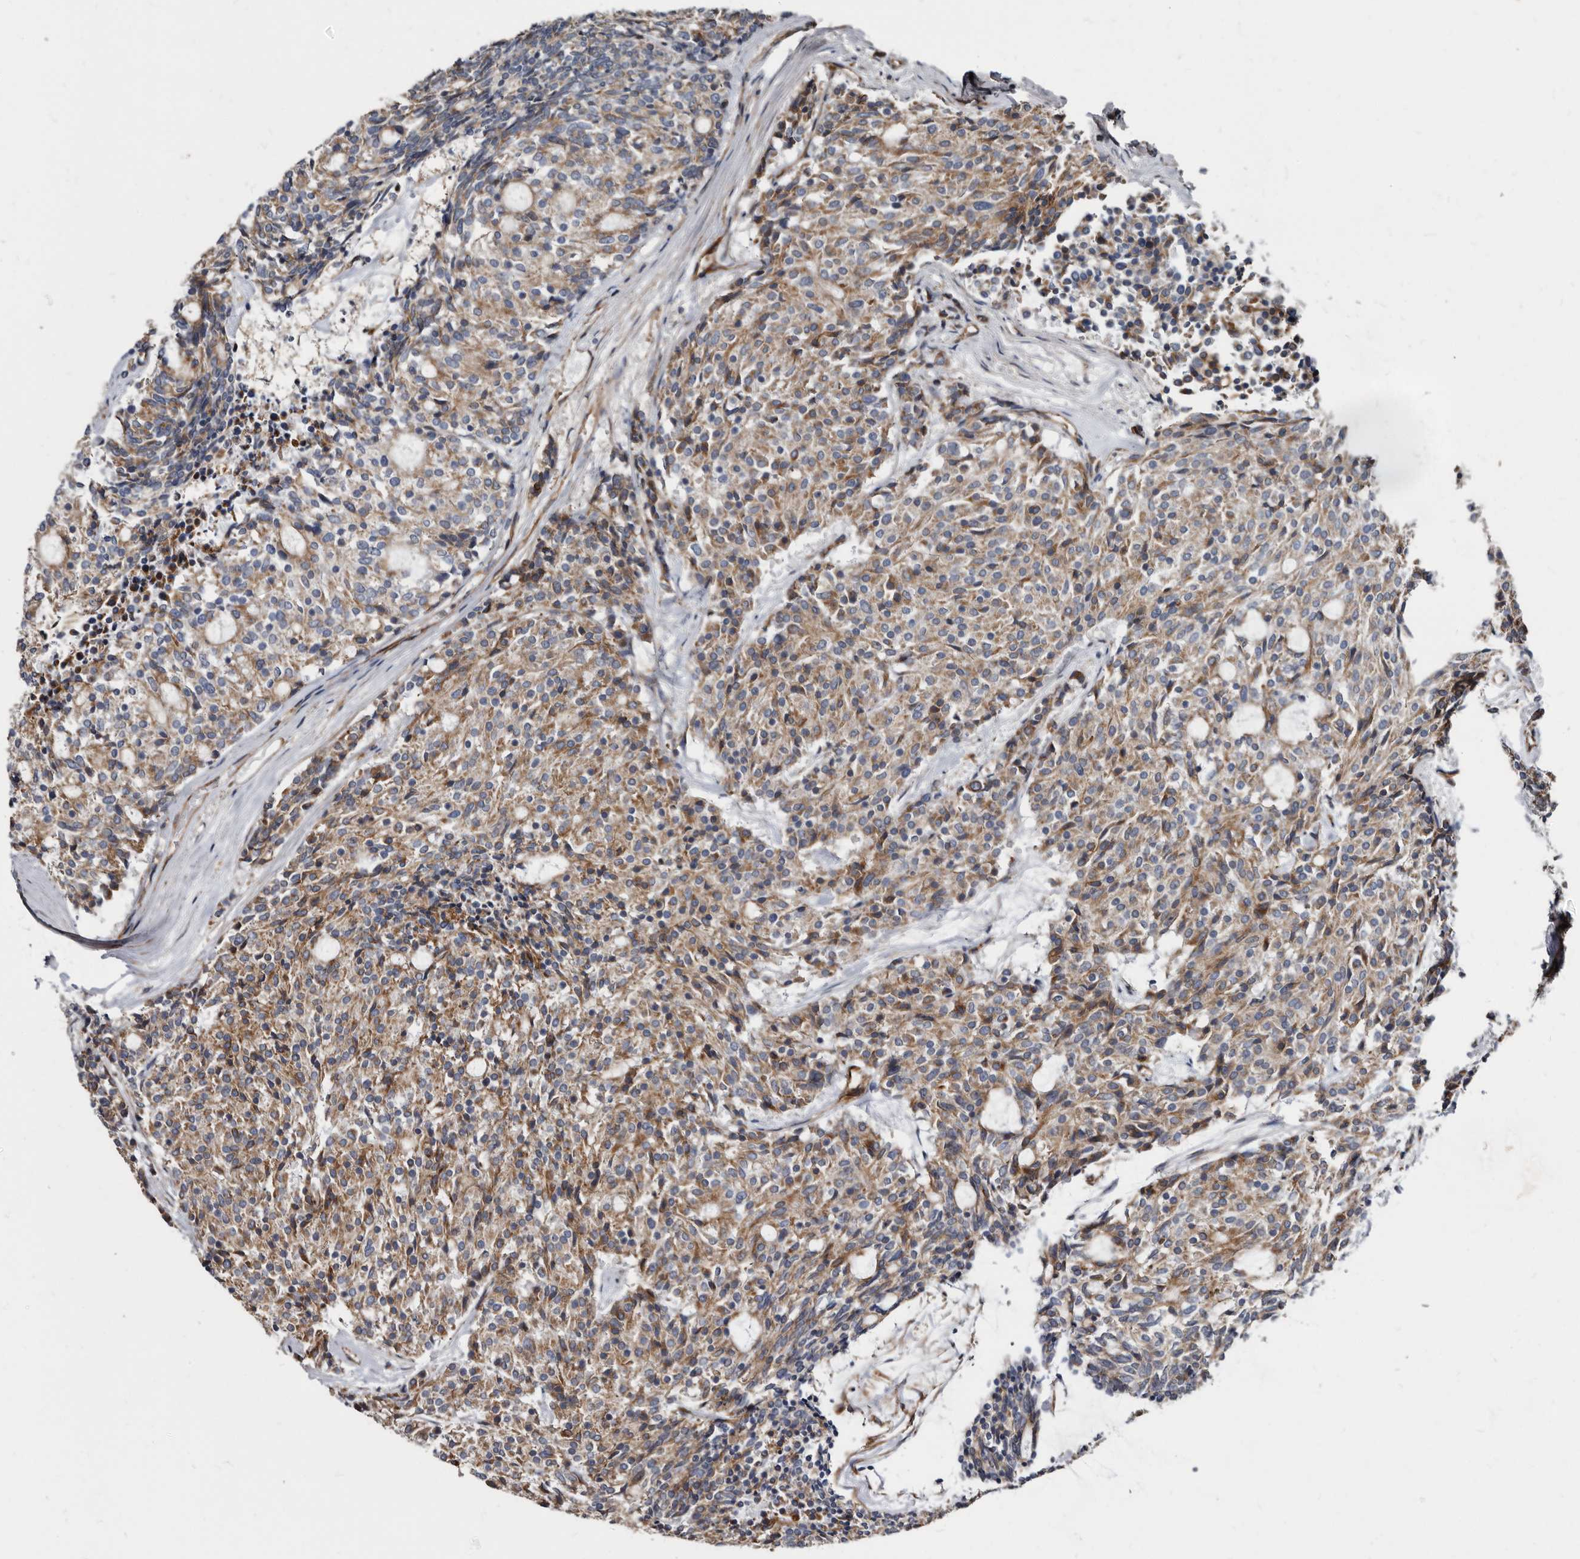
{"staining": {"intensity": "moderate", "quantity": ">75%", "location": "cytoplasmic/membranous"}, "tissue": "carcinoid", "cell_type": "Tumor cells", "image_type": "cancer", "snomed": [{"axis": "morphology", "description": "Carcinoid, malignant, NOS"}, {"axis": "topography", "description": "Pancreas"}], "caption": "Brown immunohistochemical staining in human carcinoid (malignant) displays moderate cytoplasmic/membranous staining in about >75% of tumor cells. (brown staining indicates protein expression, while blue staining denotes nuclei).", "gene": "KCTD20", "patient": {"sex": "female", "age": 54}}